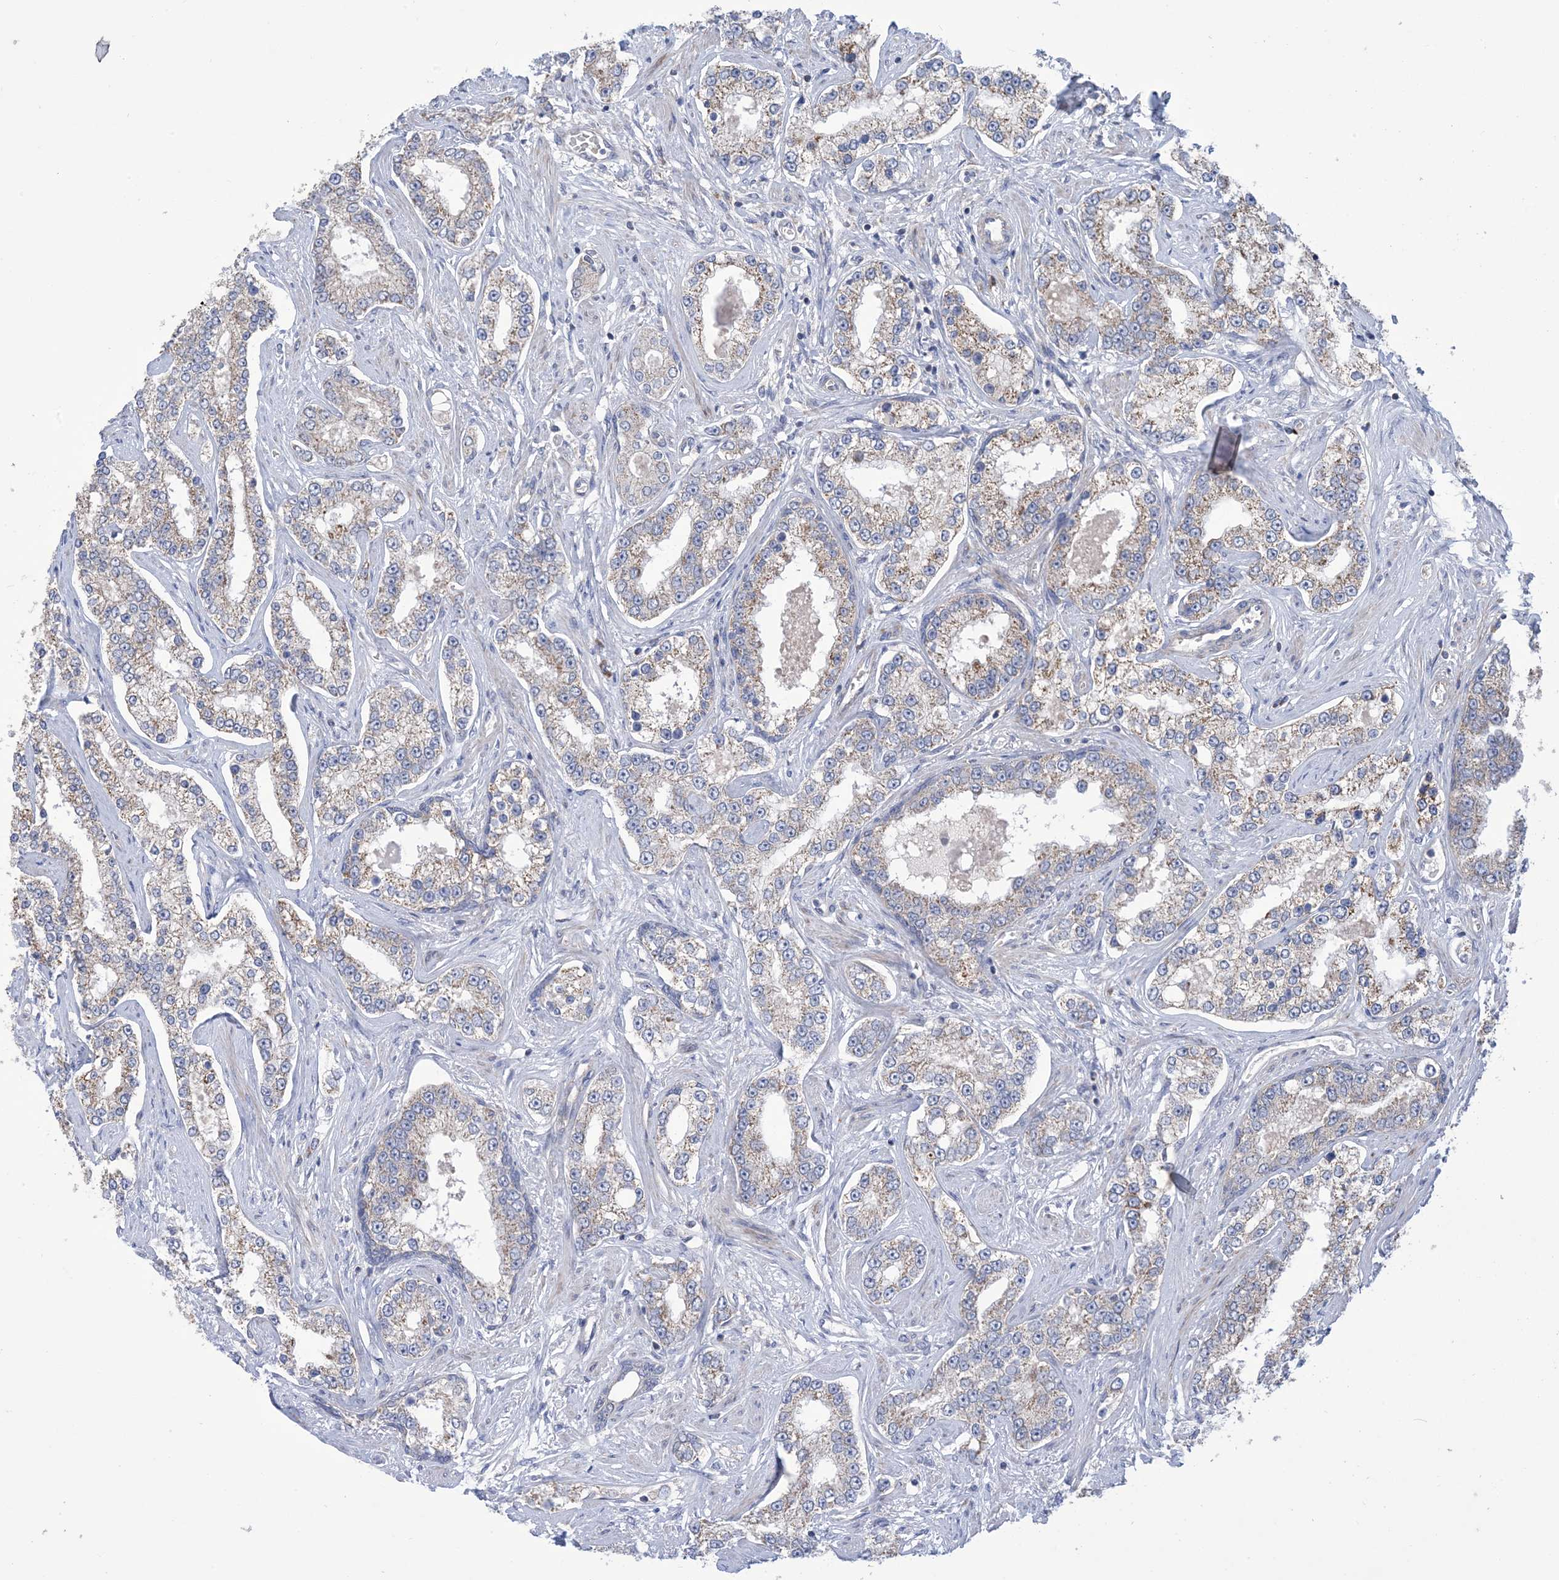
{"staining": {"intensity": "weak", "quantity": "25%-75%", "location": "cytoplasmic/membranous"}, "tissue": "prostate cancer", "cell_type": "Tumor cells", "image_type": "cancer", "snomed": [{"axis": "morphology", "description": "Normal tissue, NOS"}, {"axis": "morphology", "description": "Adenocarcinoma, High grade"}, {"axis": "topography", "description": "Prostate"}], "caption": "Prostate cancer (high-grade adenocarcinoma) tissue demonstrates weak cytoplasmic/membranous expression in about 25%-75% of tumor cells, visualized by immunohistochemistry. The staining was performed using DAB (3,3'-diaminobenzidine) to visualize the protein expression in brown, while the nuclei were stained in blue with hematoxylin (Magnification: 20x).", "gene": "CLEC16A", "patient": {"sex": "male", "age": 83}}